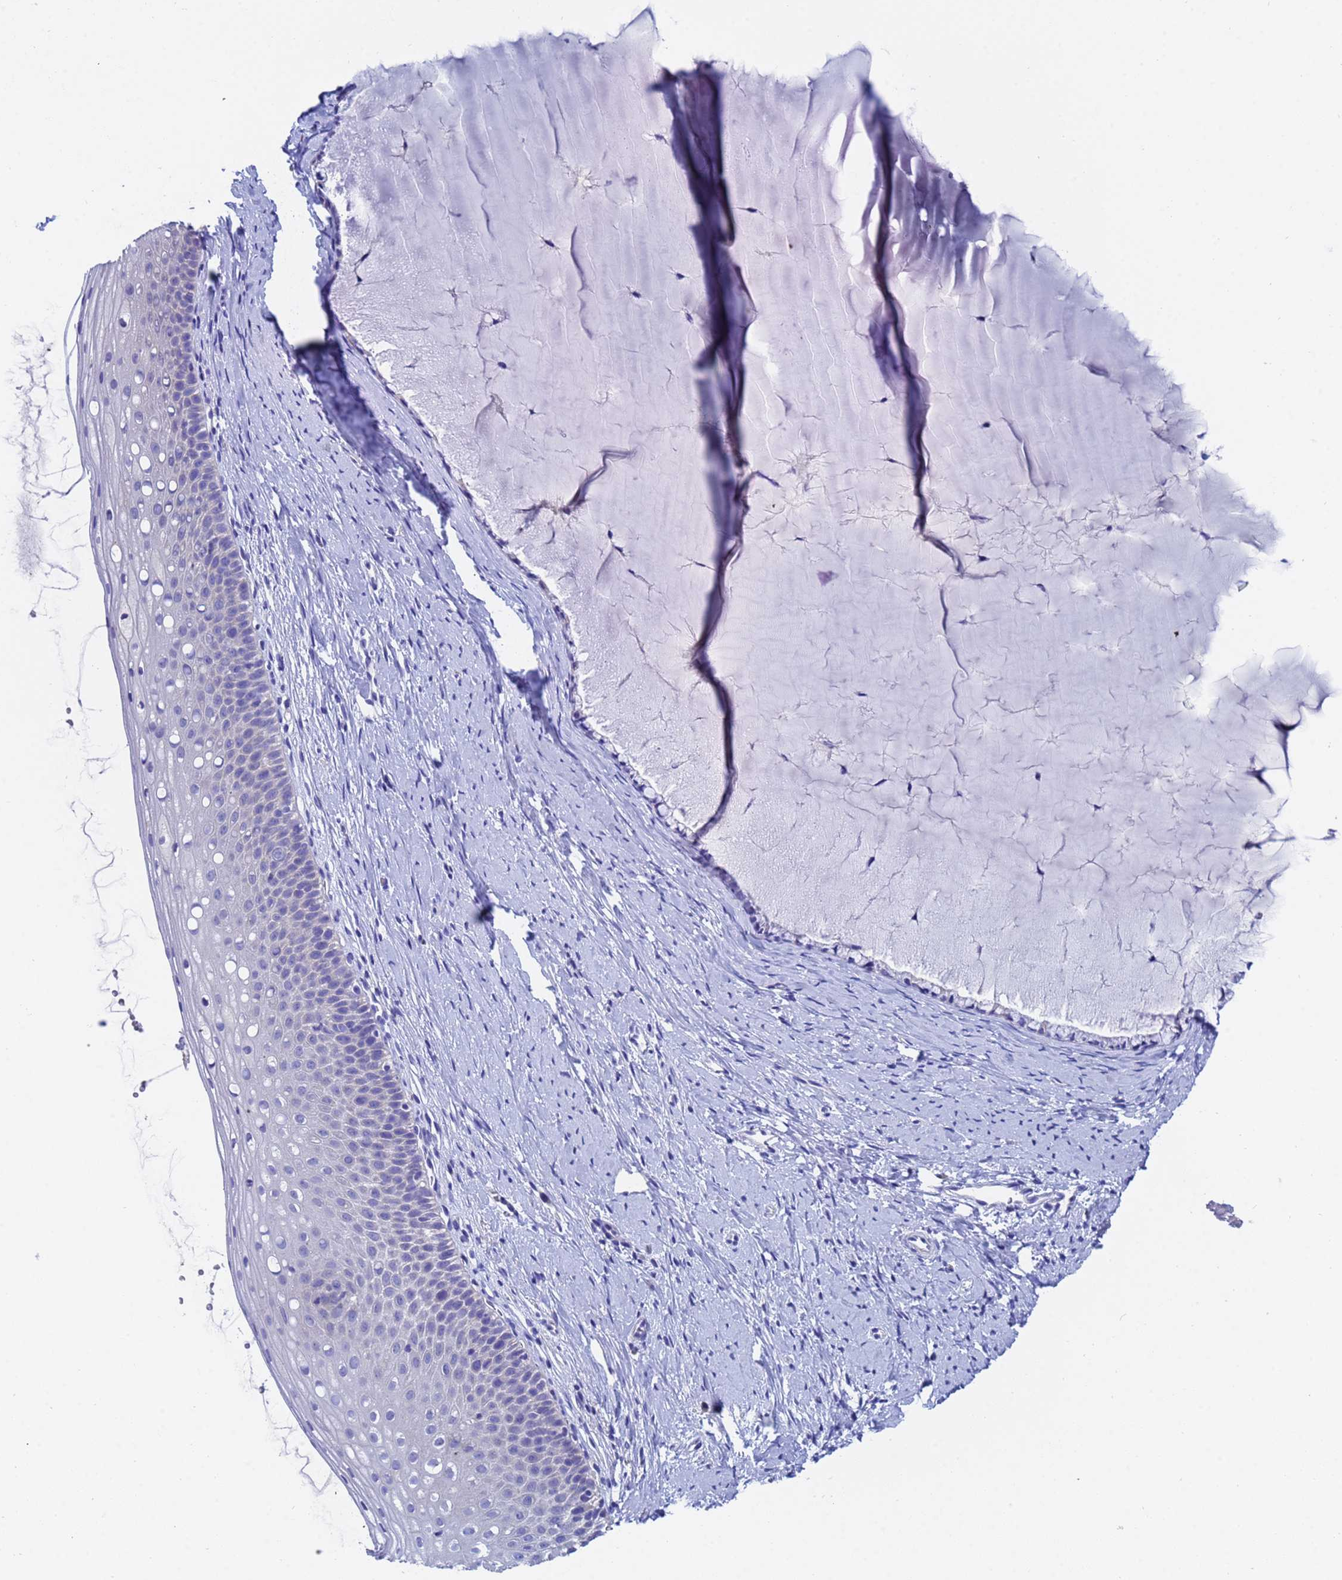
{"staining": {"intensity": "negative", "quantity": "none", "location": "none"}, "tissue": "cervix", "cell_type": "Glandular cells", "image_type": "normal", "snomed": [{"axis": "morphology", "description": "Normal tissue, NOS"}, {"axis": "topography", "description": "Cervix"}], "caption": "IHC photomicrograph of normal cervix: cervix stained with DAB (3,3'-diaminobenzidine) shows no significant protein expression in glandular cells. (DAB immunohistochemistry (IHC) visualized using brightfield microscopy, high magnification).", "gene": "UBE2O", "patient": {"sex": "female", "age": 57}}